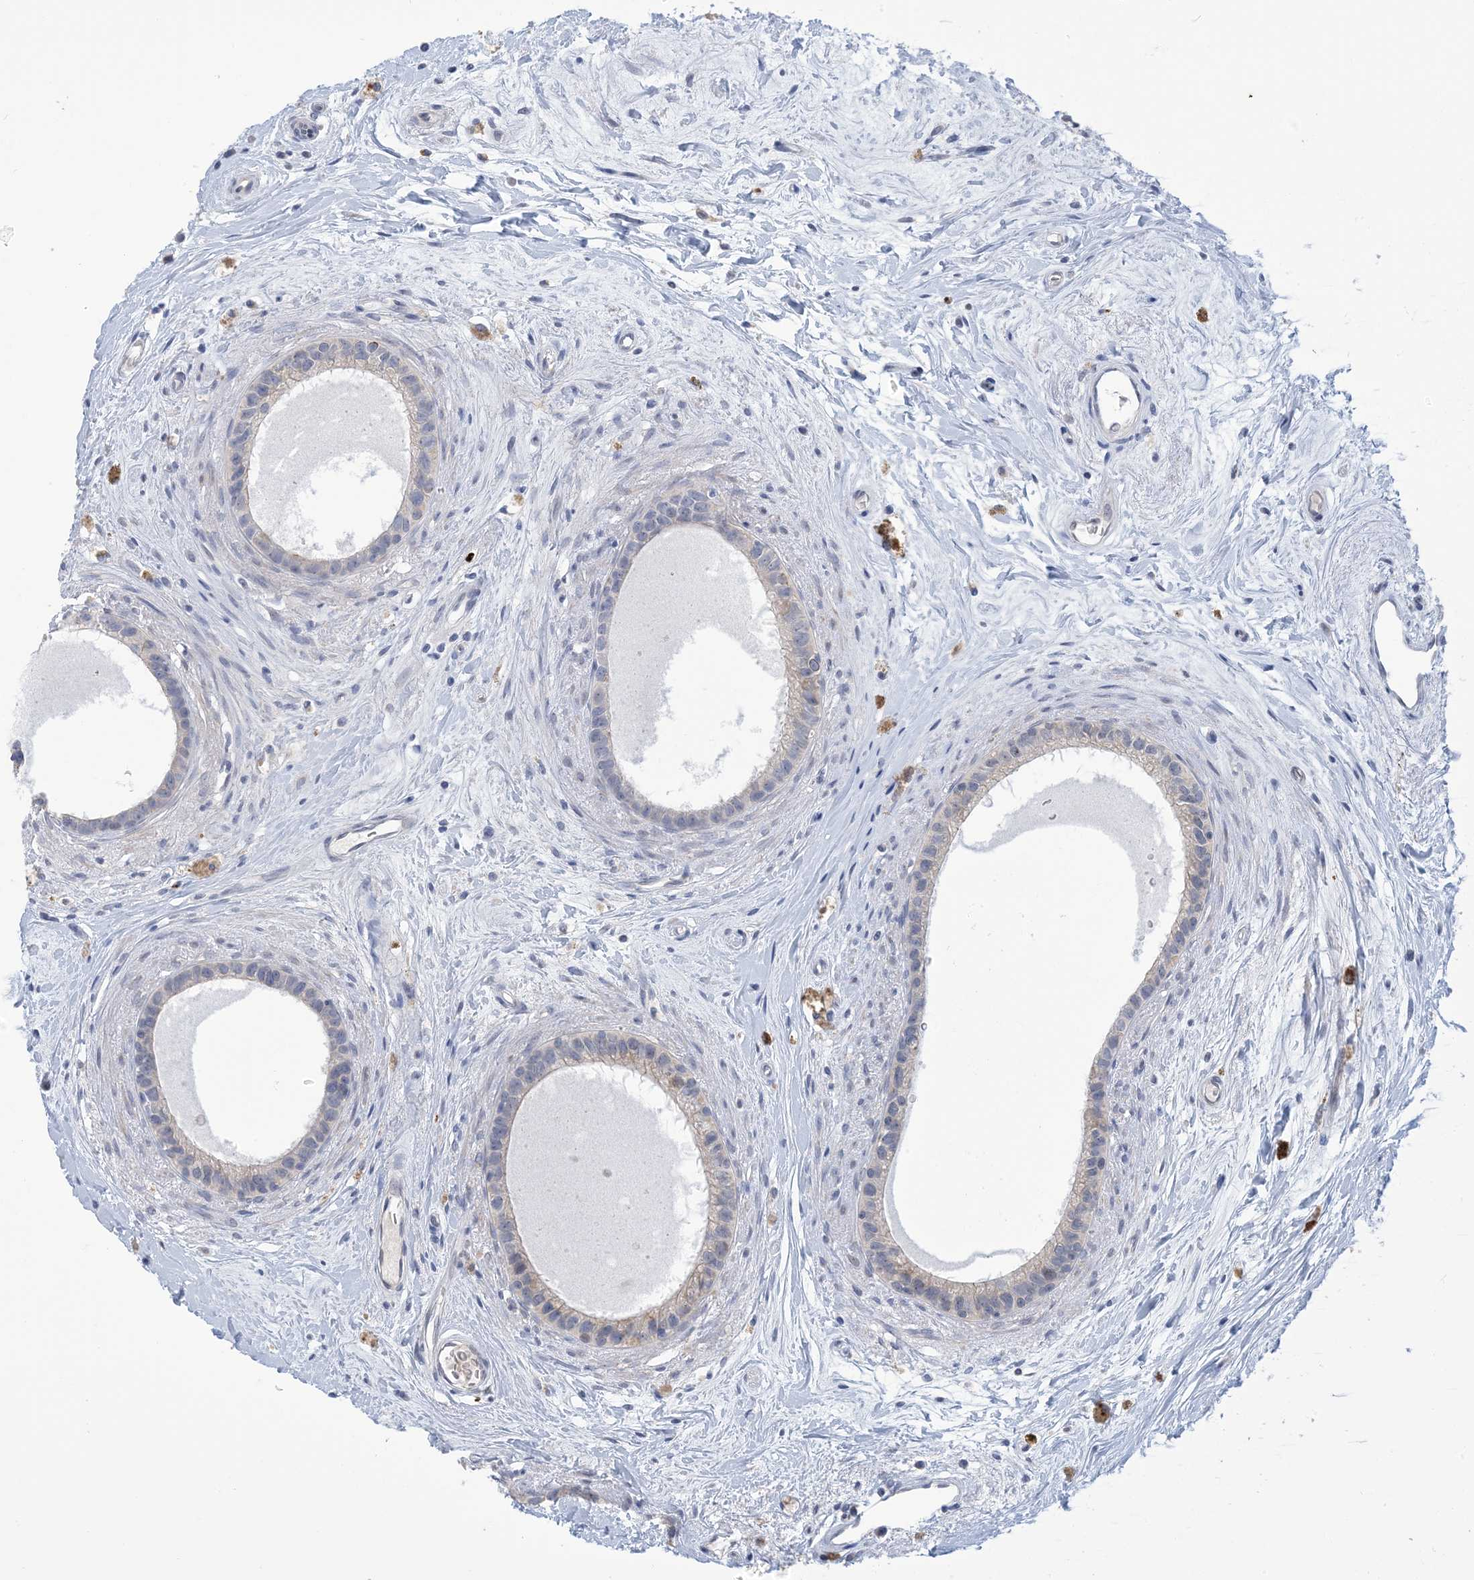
{"staining": {"intensity": "negative", "quantity": "none", "location": "none"}, "tissue": "epididymis", "cell_type": "Glandular cells", "image_type": "normal", "snomed": [{"axis": "morphology", "description": "Normal tissue, NOS"}, {"axis": "topography", "description": "Epididymis"}], "caption": "Photomicrograph shows no significant protein staining in glandular cells of unremarkable epididymis. The staining is performed using DAB brown chromogen with nuclei counter-stained in using hematoxylin.", "gene": "TTYH1", "patient": {"sex": "male", "age": 80}}